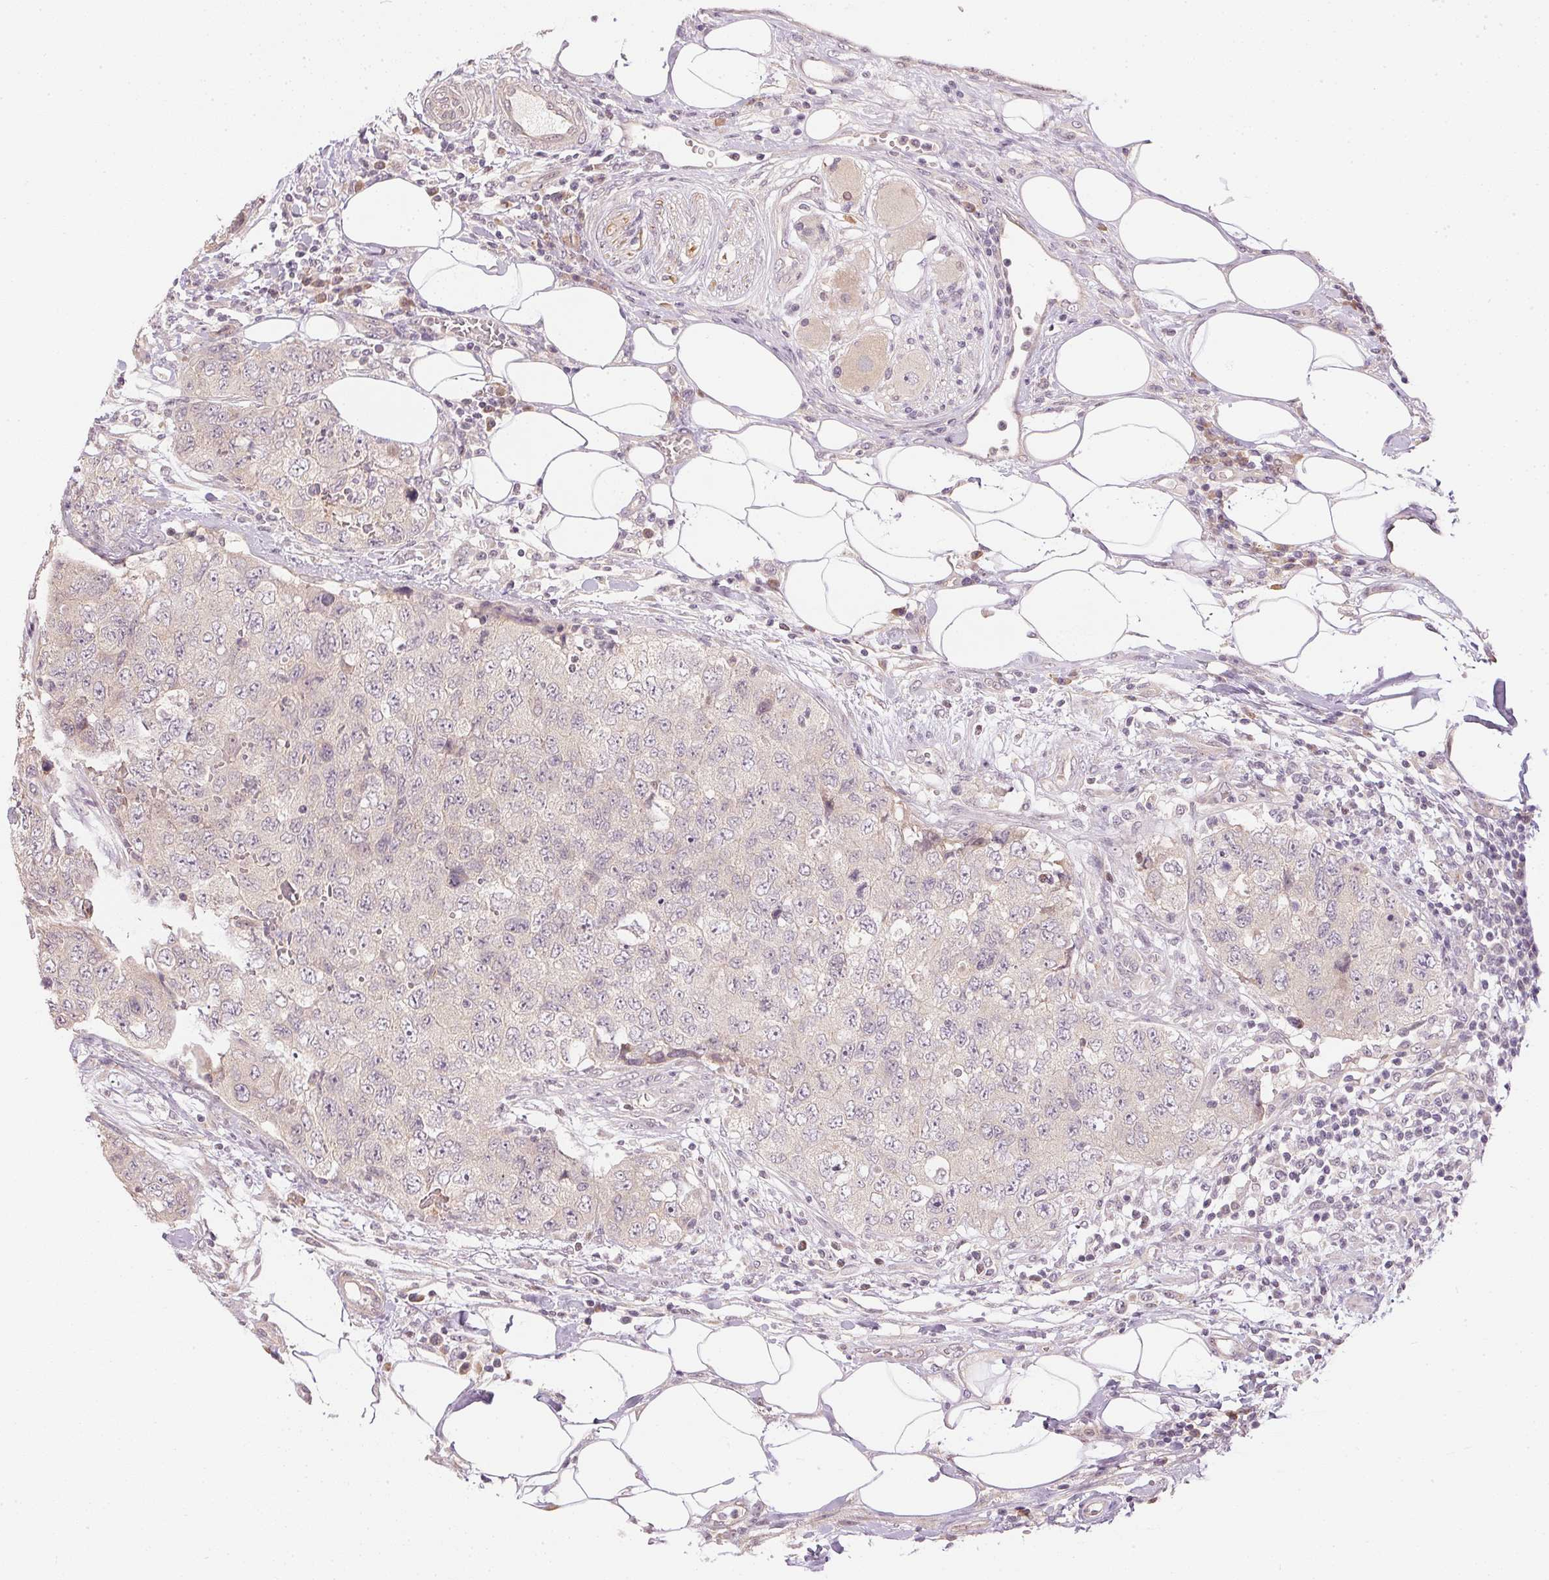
{"staining": {"intensity": "negative", "quantity": "none", "location": "none"}, "tissue": "urothelial cancer", "cell_type": "Tumor cells", "image_type": "cancer", "snomed": [{"axis": "morphology", "description": "Urothelial carcinoma, High grade"}, {"axis": "topography", "description": "Urinary bladder"}], "caption": "High power microscopy photomicrograph of an immunohistochemistry photomicrograph of urothelial cancer, revealing no significant positivity in tumor cells. (DAB immunohistochemistry (IHC) with hematoxylin counter stain).", "gene": "TTC23L", "patient": {"sex": "female", "age": 78}}